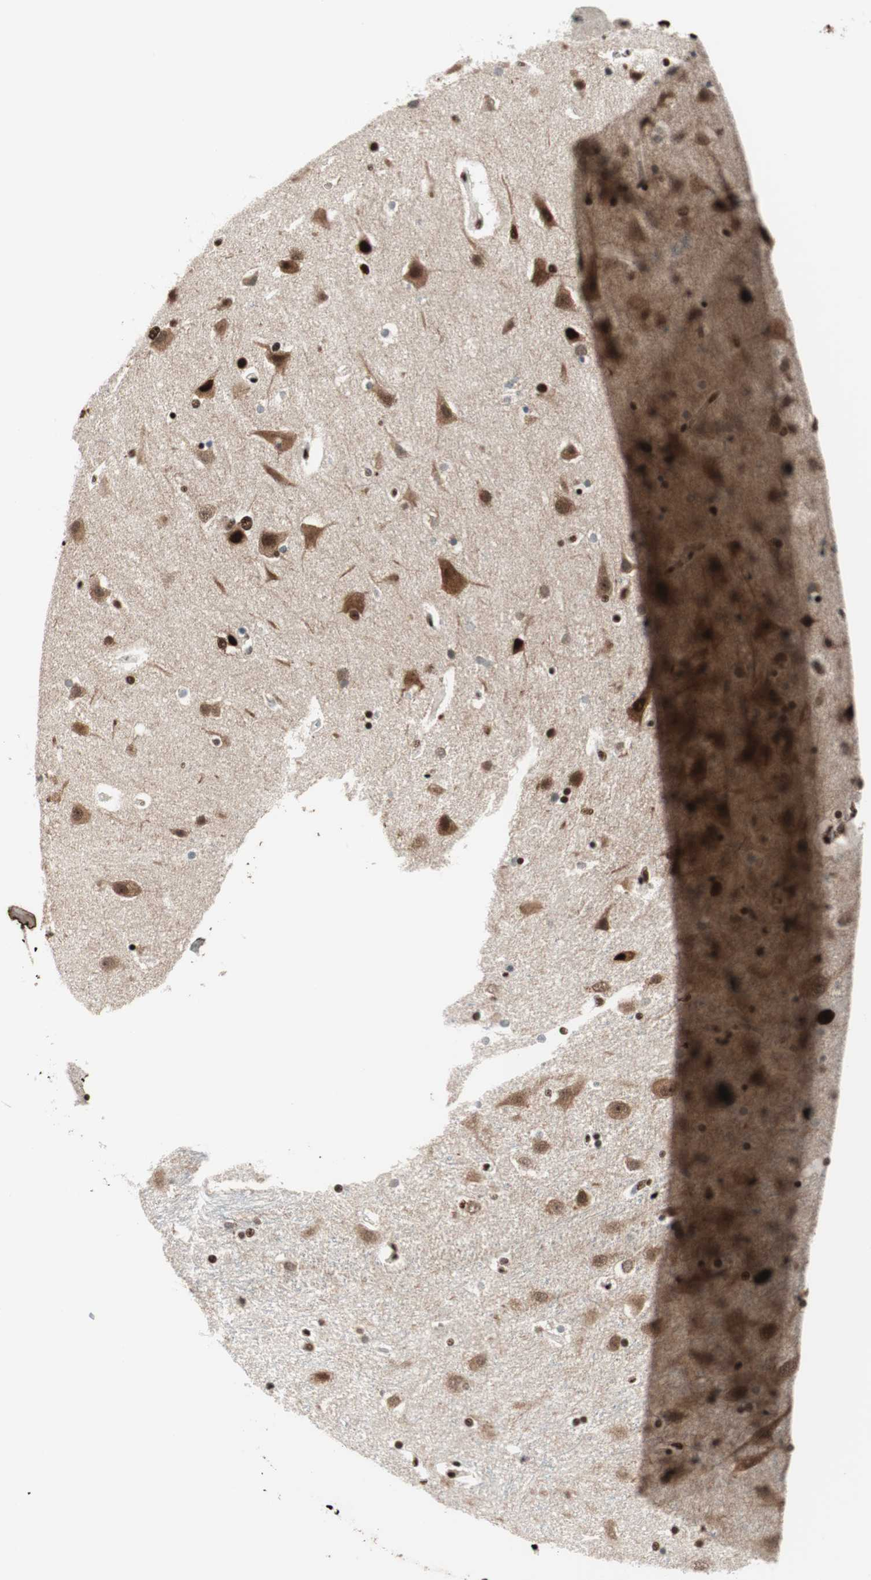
{"staining": {"intensity": "strong", "quantity": "25%-75%", "location": "nuclear"}, "tissue": "caudate", "cell_type": "Glial cells", "image_type": "normal", "snomed": [{"axis": "morphology", "description": "Normal tissue, NOS"}, {"axis": "topography", "description": "Lateral ventricle wall"}], "caption": "Unremarkable caudate reveals strong nuclear expression in about 25%-75% of glial cells, visualized by immunohistochemistry. The staining was performed using DAB (3,3'-diaminobenzidine) to visualize the protein expression in brown, while the nuclei were stained in blue with hematoxylin (Magnification: 20x).", "gene": "PSME3", "patient": {"sex": "female", "age": 54}}